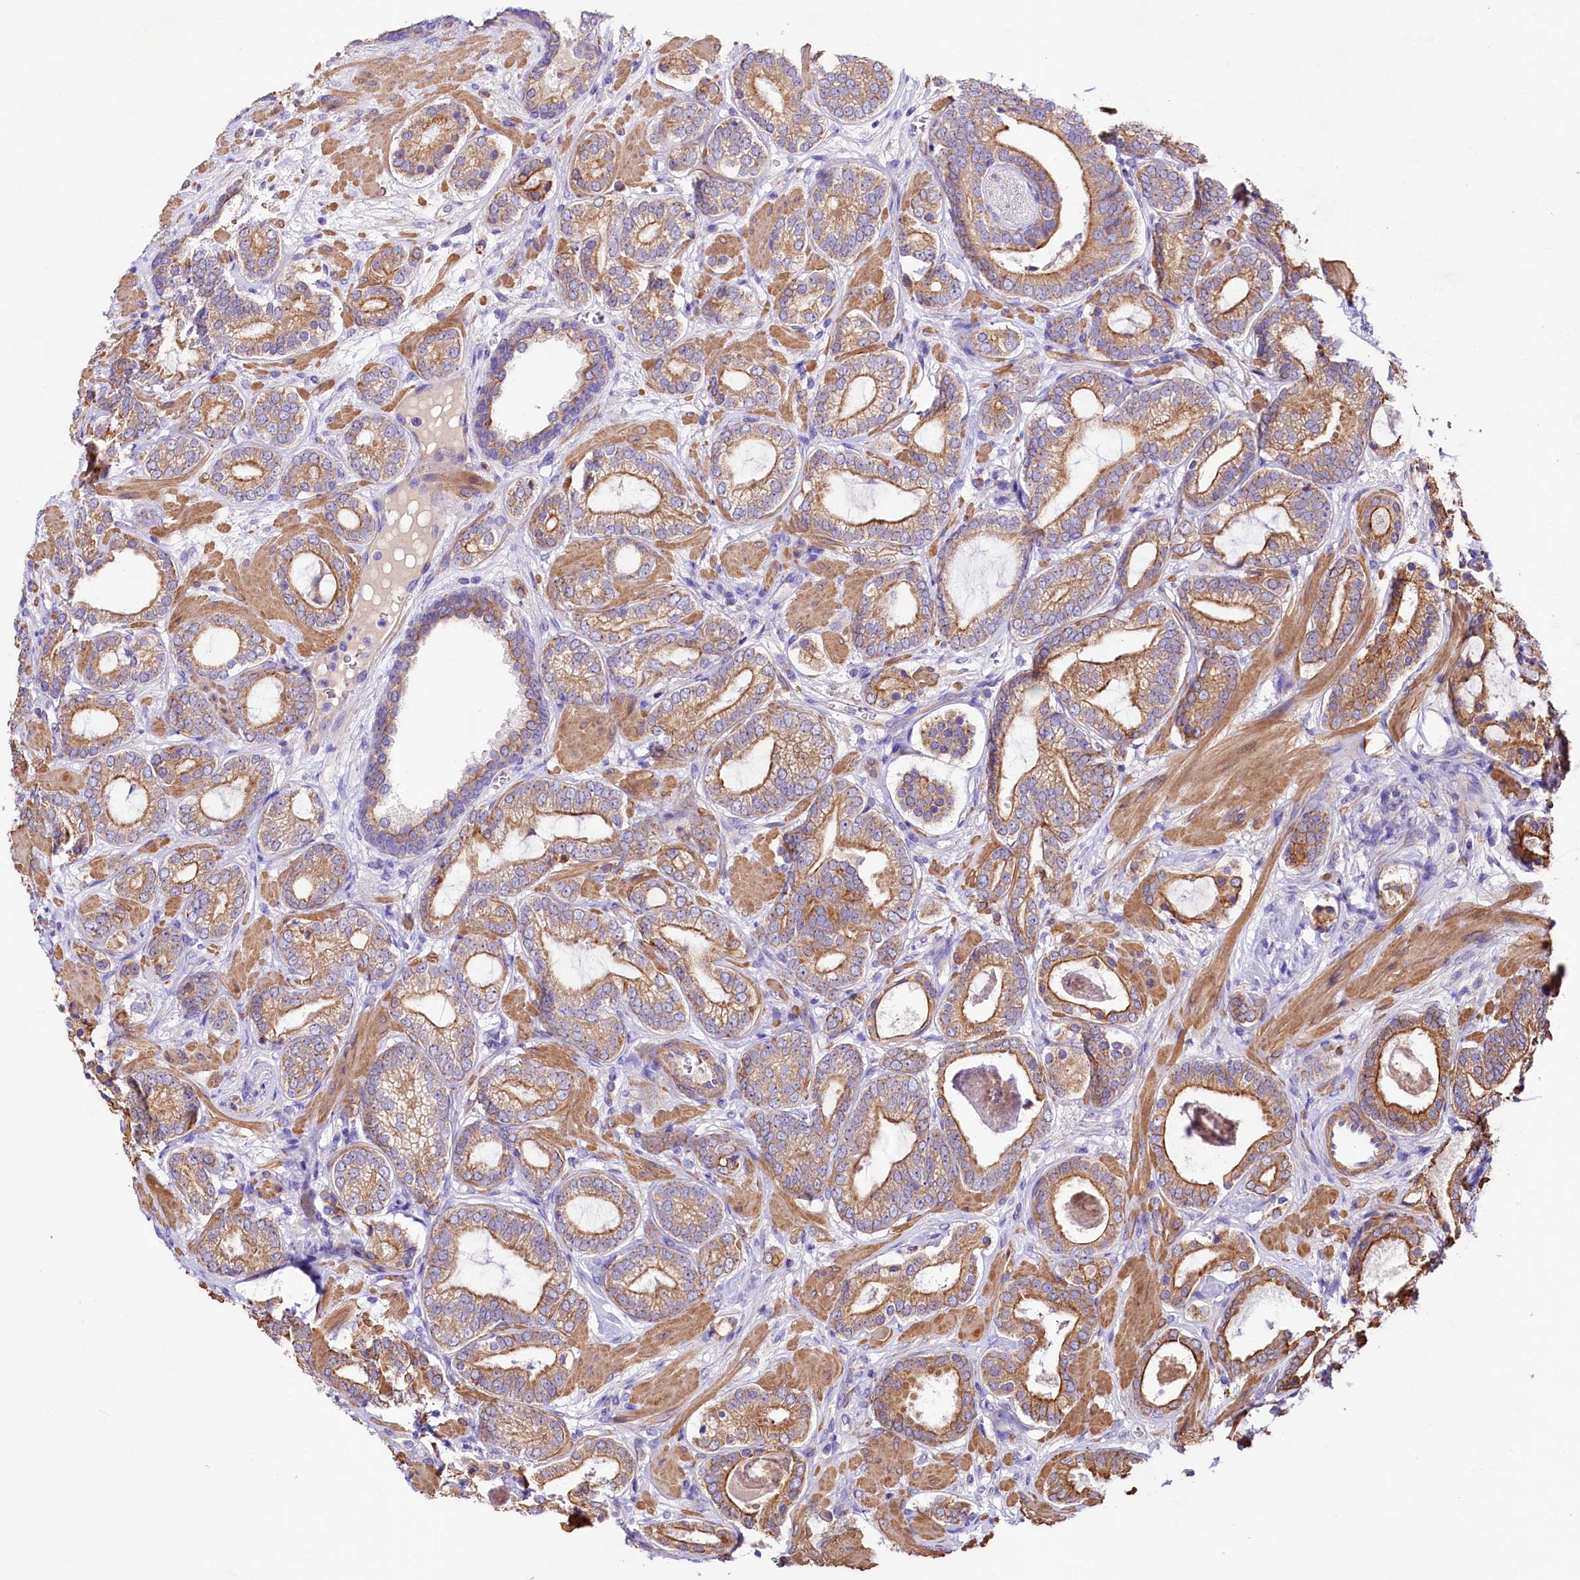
{"staining": {"intensity": "moderate", "quantity": ">75%", "location": "cytoplasmic/membranous"}, "tissue": "prostate cancer", "cell_type": "Tumor cells", "image_type": "cancer", "snomed": [{"axis": "morphology", "description": "Adenocarcinoma, High grade"}, {"axis": "topography", "description": "Prostate"}], "caption": "Immunohistochemistry micrograph of human prostate high-grade adenocarcinoma stained for a protein (brown), which demonstrates medium levels of moderate cytoplasmic/membranous staining in approximately >75% of tumor cells.", "gene": "VPS11", "patient": {"sex": "male", "age": 60}}